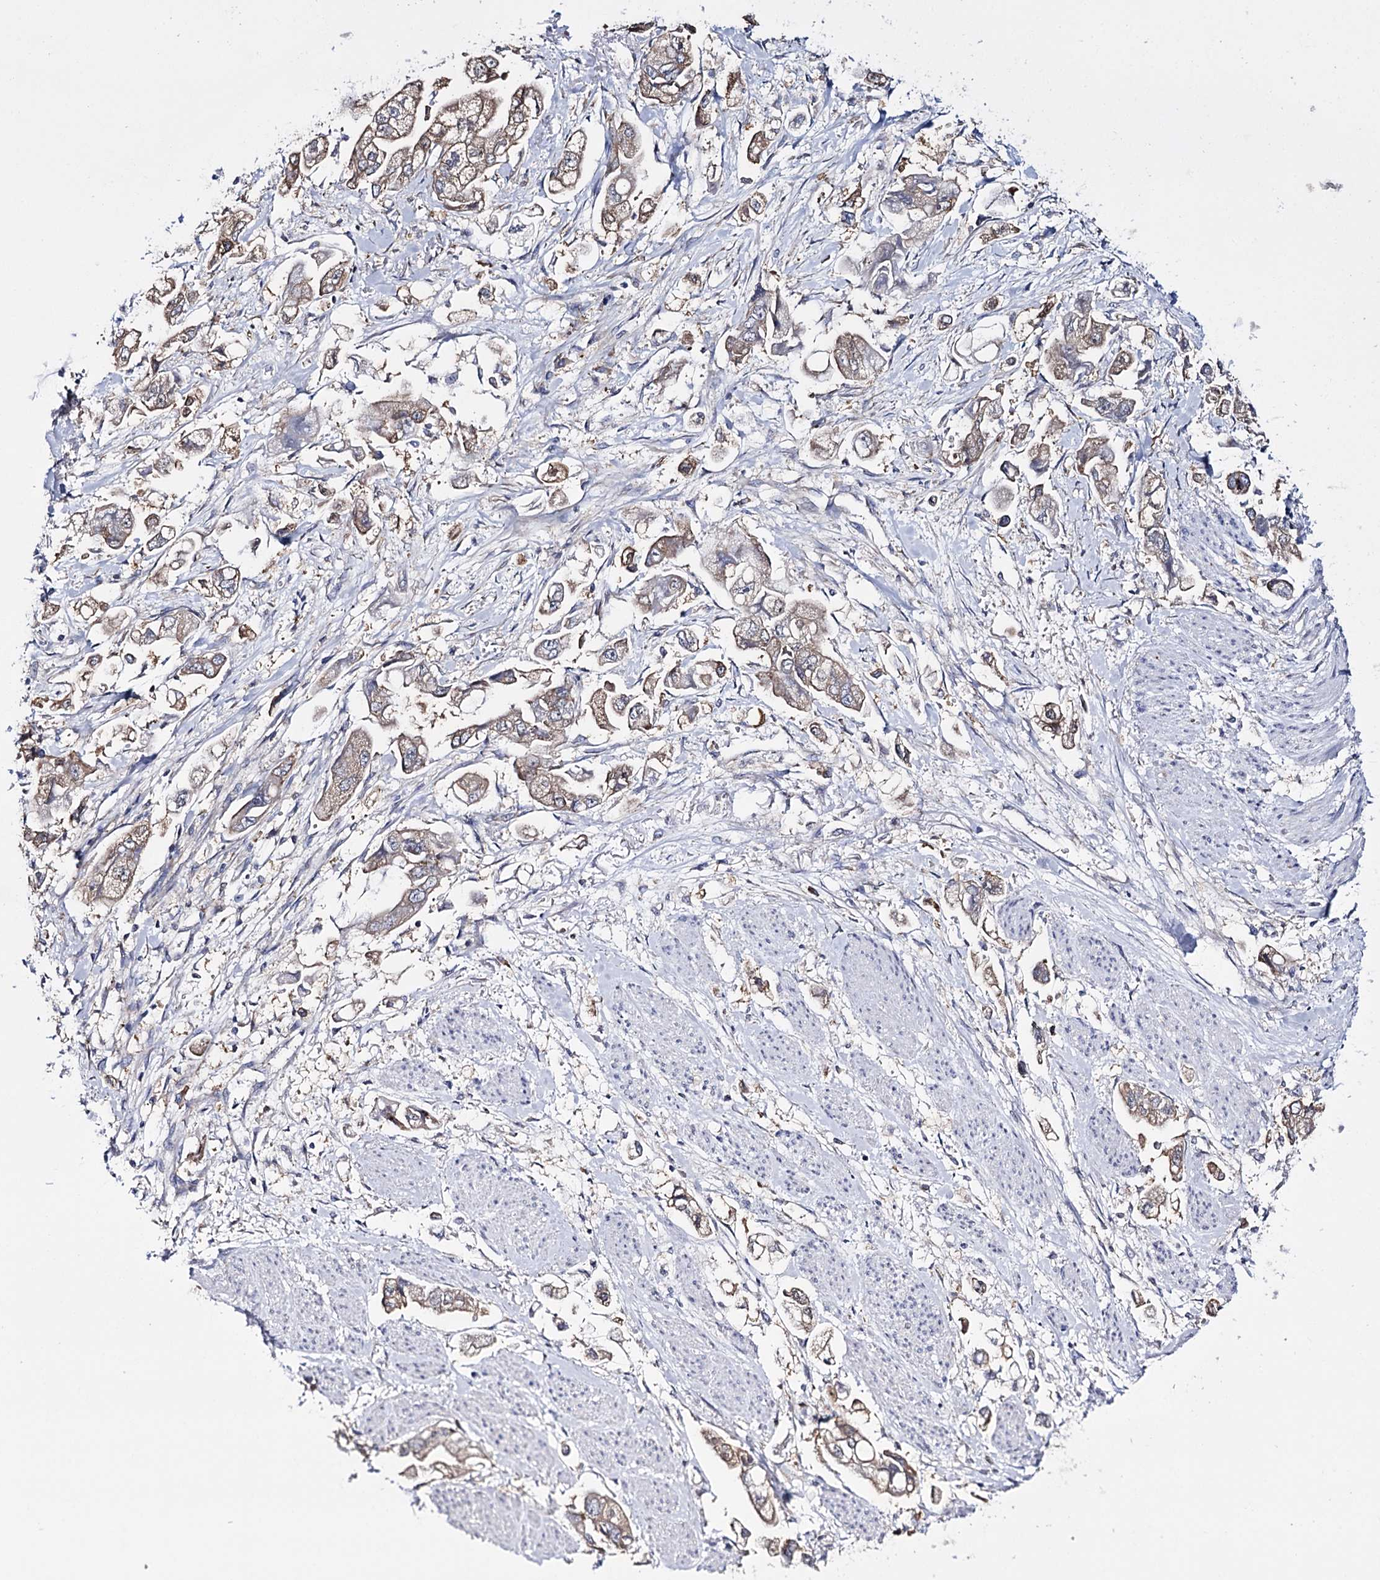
{"staining": {"intensity": "moderate", "quantity": ">75%", "location": "cytoplasmic/membranous"}, "tissue": "stomach cancer", "cell_type": "Tumor cells", "image_type": "cancer", "snomed": [{"axis": "morphology", "description": "Adenocarcinoma, NOS"}, {"axis": "topography", "description": "Stomach"}], "caption": "Immunohistochemistry (DAB) staining of human adenocarcinoma (stomach) demonstrates moderate cytoplasmic/membranous protein expression in approximately >75% of tumor cells.", "gene": "PTER", "patient": {"sex": "male", "age": 62}}